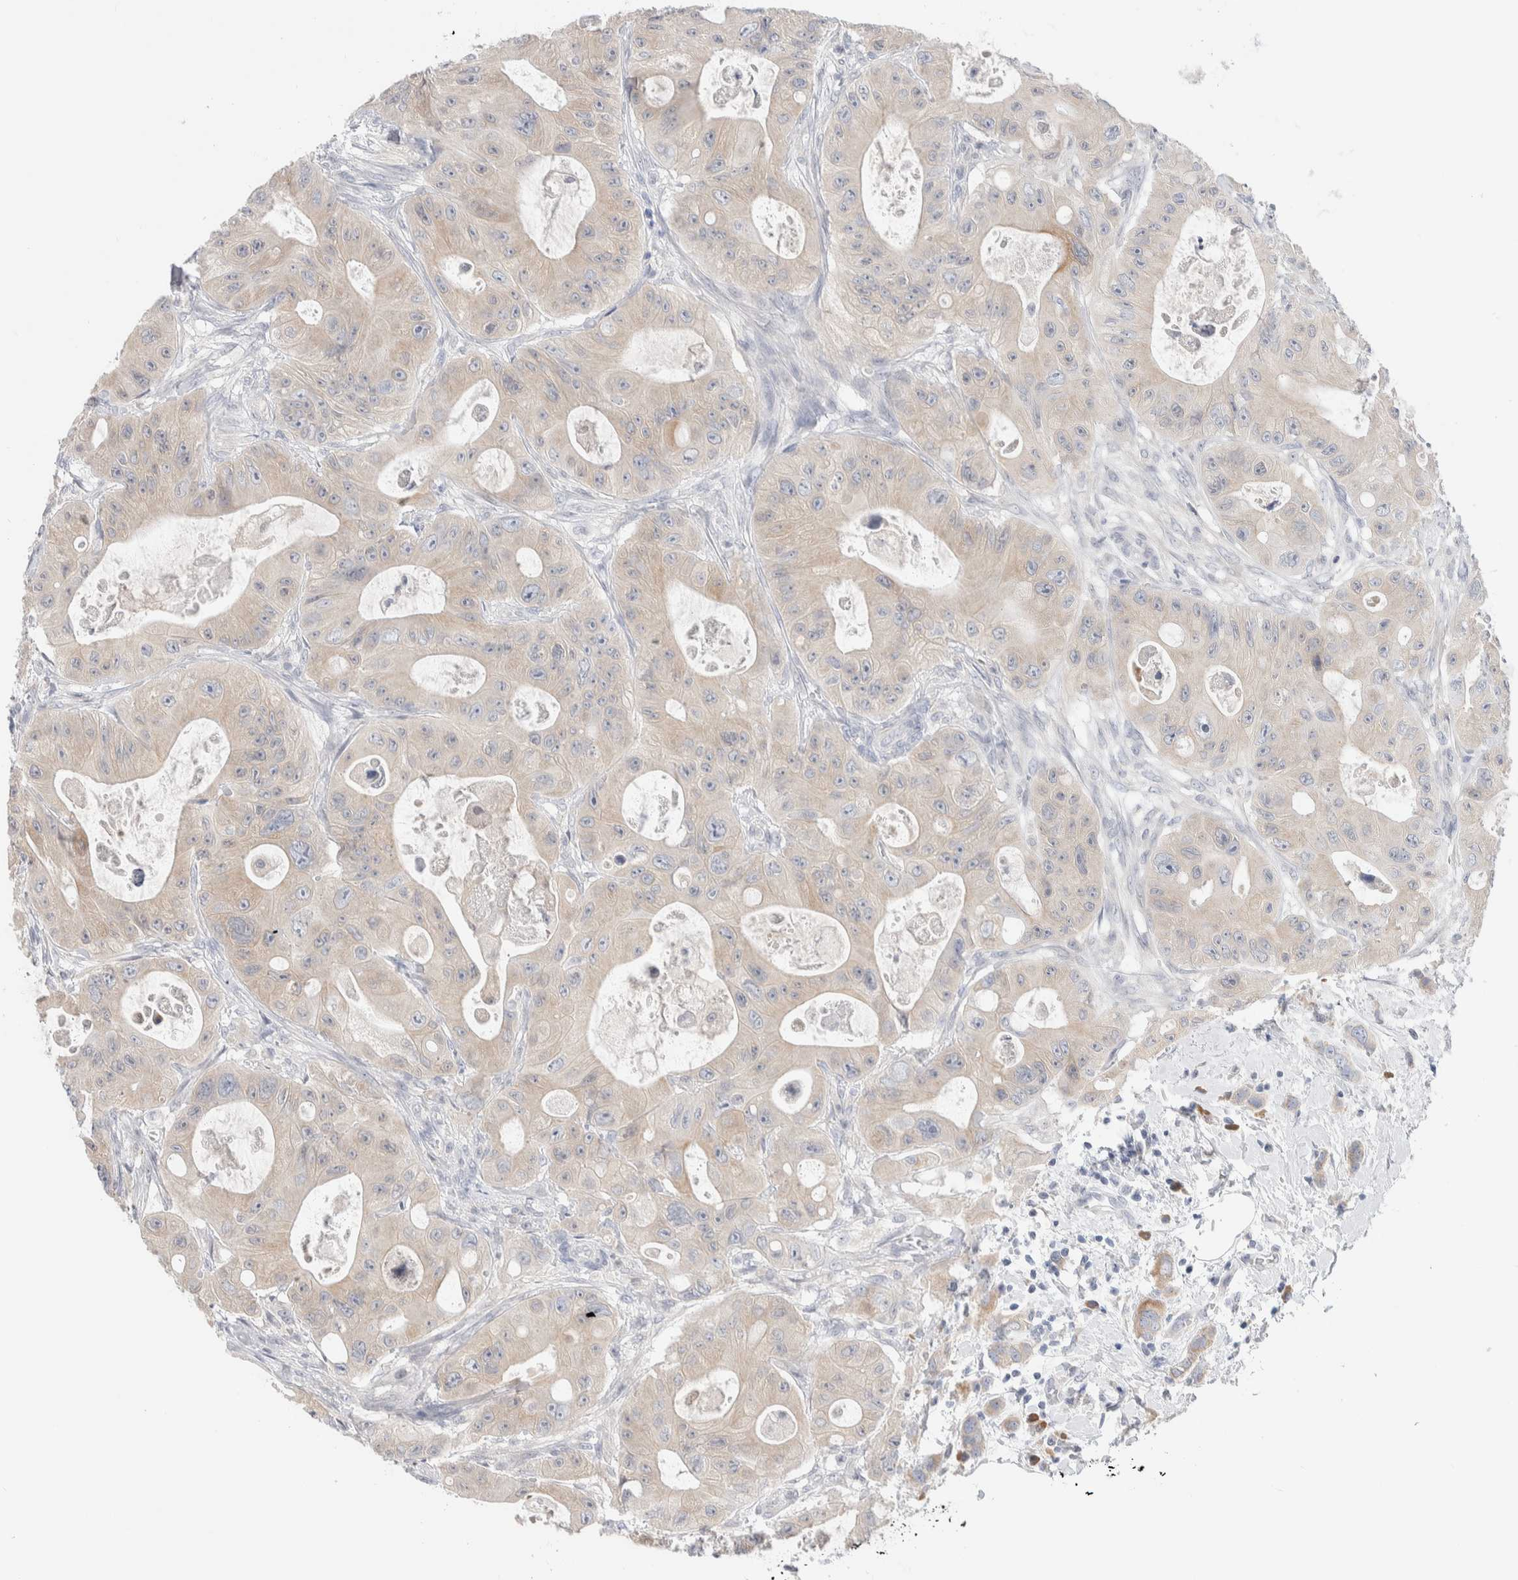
{"staining": {"intensity": "weak", "quantity": "25%-75%", "location": "cytoplasmic/membranous"}, "tissue": "colorectal cancer", "cell_type": "Tumor cells", "image_type": "cancer", "snomed": [{"axis": "morphology", "description": "Adenocarcinoma, NOS"}, {"axis": "topography", "description": "Colon"}], "caption": "Immunohistochemical staining of colorectal cancer shows weak cytoplasmic/membranous protein positivity in approximately 25%-75% of tumor cells.", "gene": "RUSF1", "patient": {"sex": "female", "age": 46}}